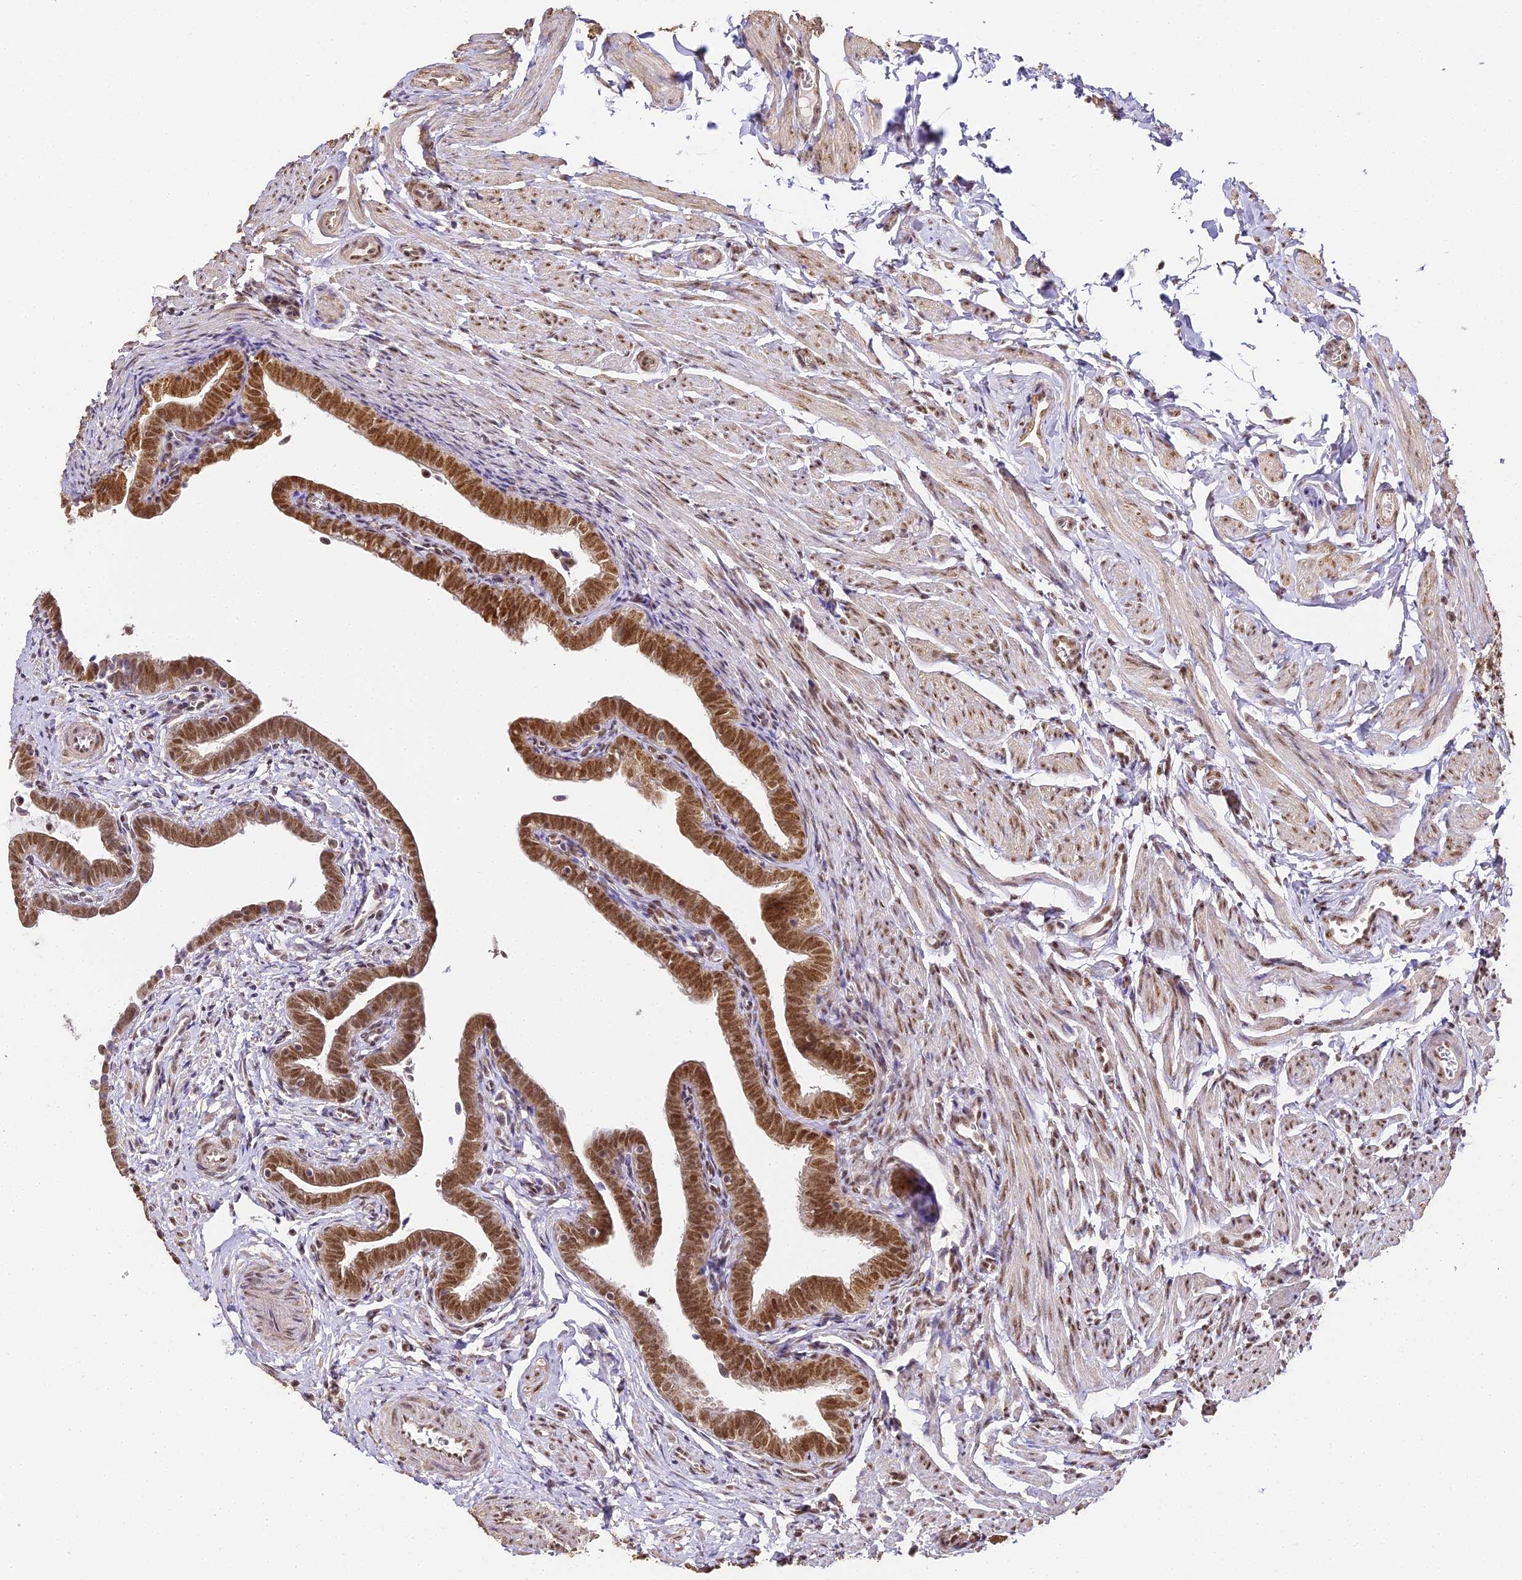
{"staining": {"intensity": "strong", "quantity": ">75%", "location": "nuclear"}, "tissue": "fallopian tube", "cell_type": "Glandular cells", "image_type": "normal", "snomed": [{"axis": "morphology", "description": "Normal tissue, NOS"}, {"axis": "topography", "description": "Fallopian tube"}], "caption": "A high-resolution micrograph shows immunohistochemistry (IHC) staining of unremarkable fallopian tube, which reveals strong nuclear expression in about >75% of glandular cells.", "gene": "HNRNPA1", "patient": {"sex": "female", "age": 36}}